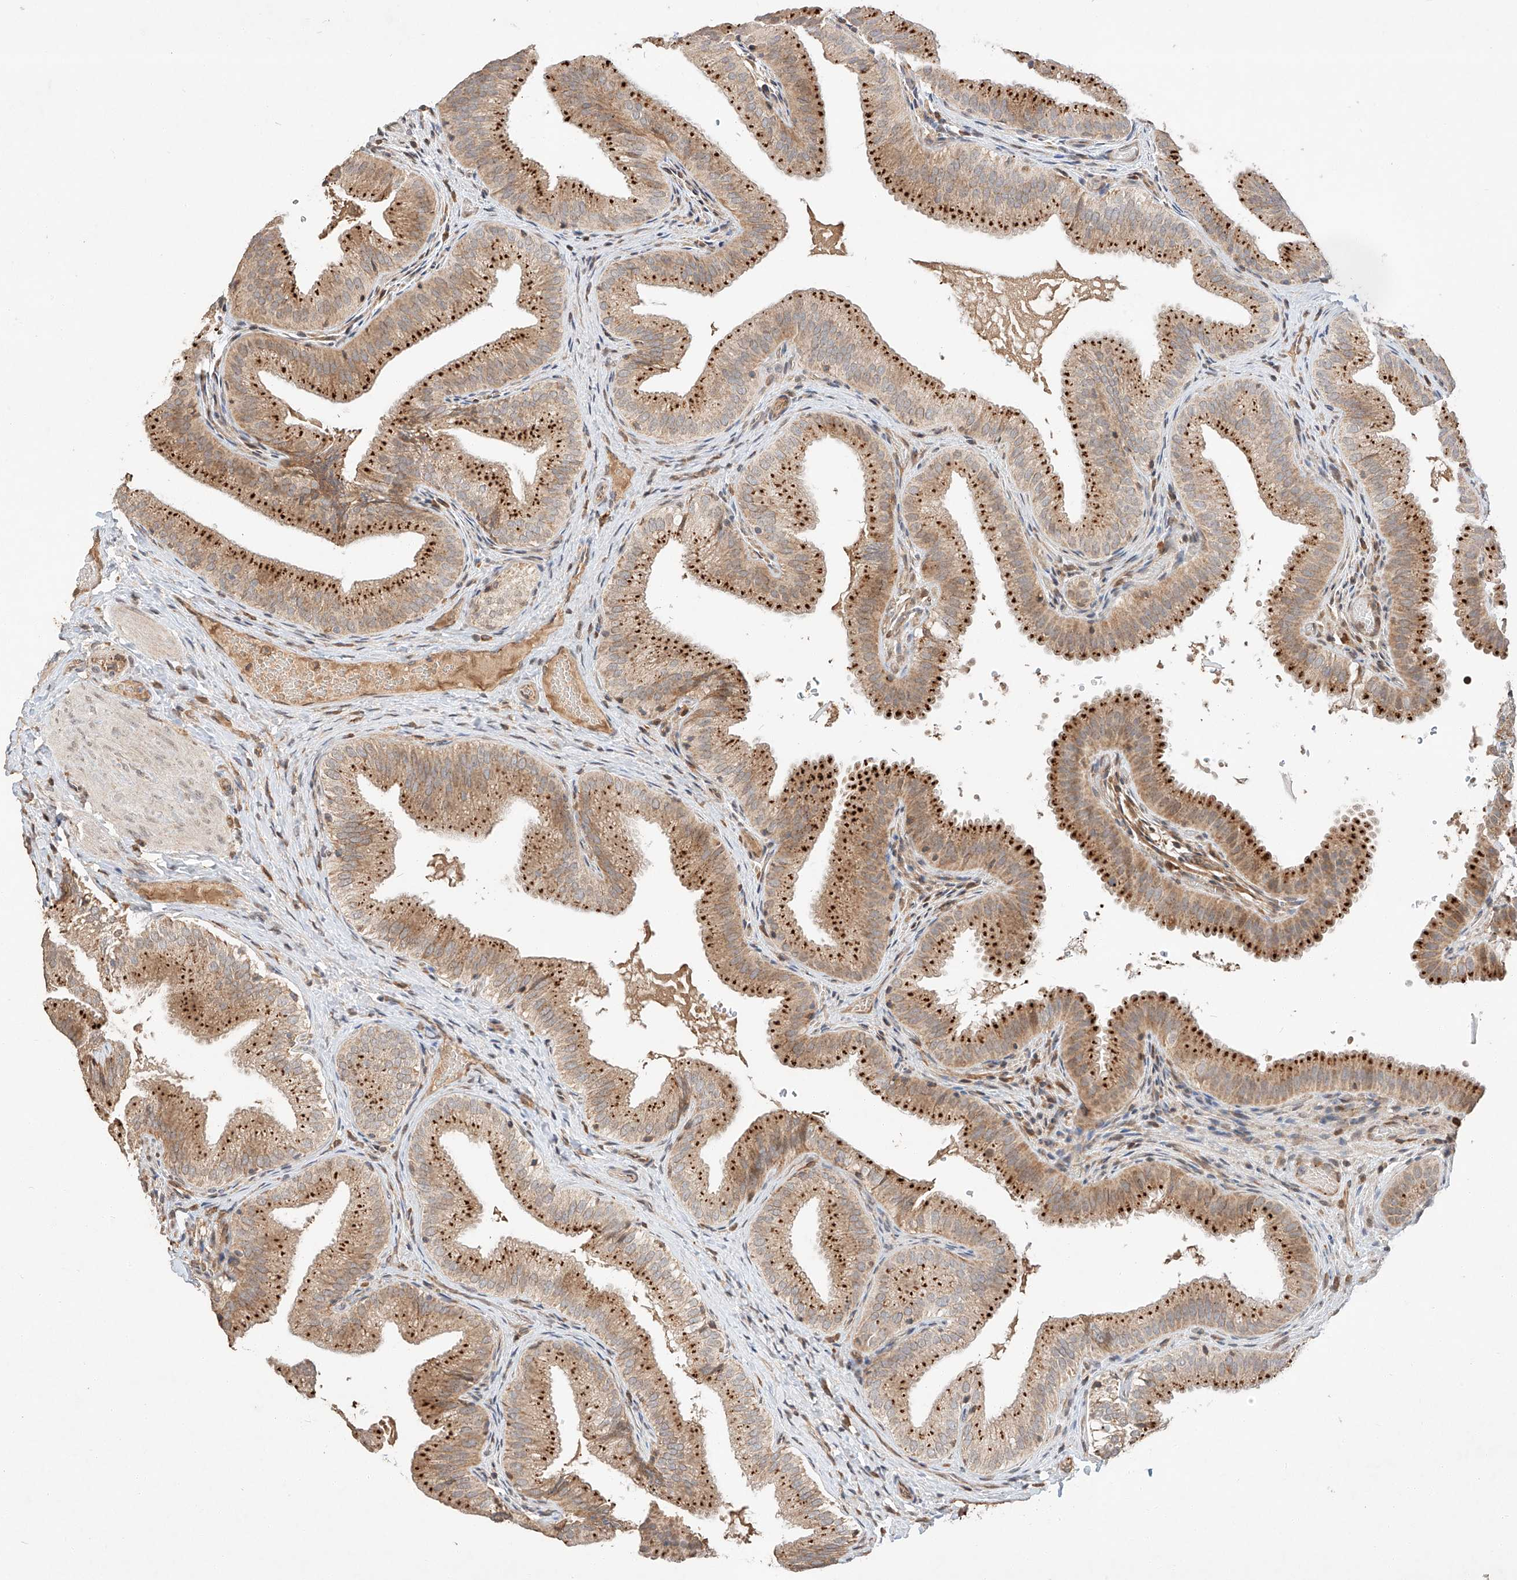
{"staining": {"intensity": "strong", "quantity": ">75%", "location": "cytoplasmic/membranous"}, "tissue": "gallbladder", "cell_type": "Glandular cells", "image_type": "normal", "snomed": [{"axis": "morphology", "description": "Normal tissue, NOS"}, {"axis": "topography", "description": "Gallbladder"}], "caption": "Glandular cells demonstrate high levels of strong cytoplasmic/membranous positivity in approximately >75% of cells in unremarkable human gallbladder.", "gene": "SUSD6", "patient": {"sex": "female", "age": 30}}